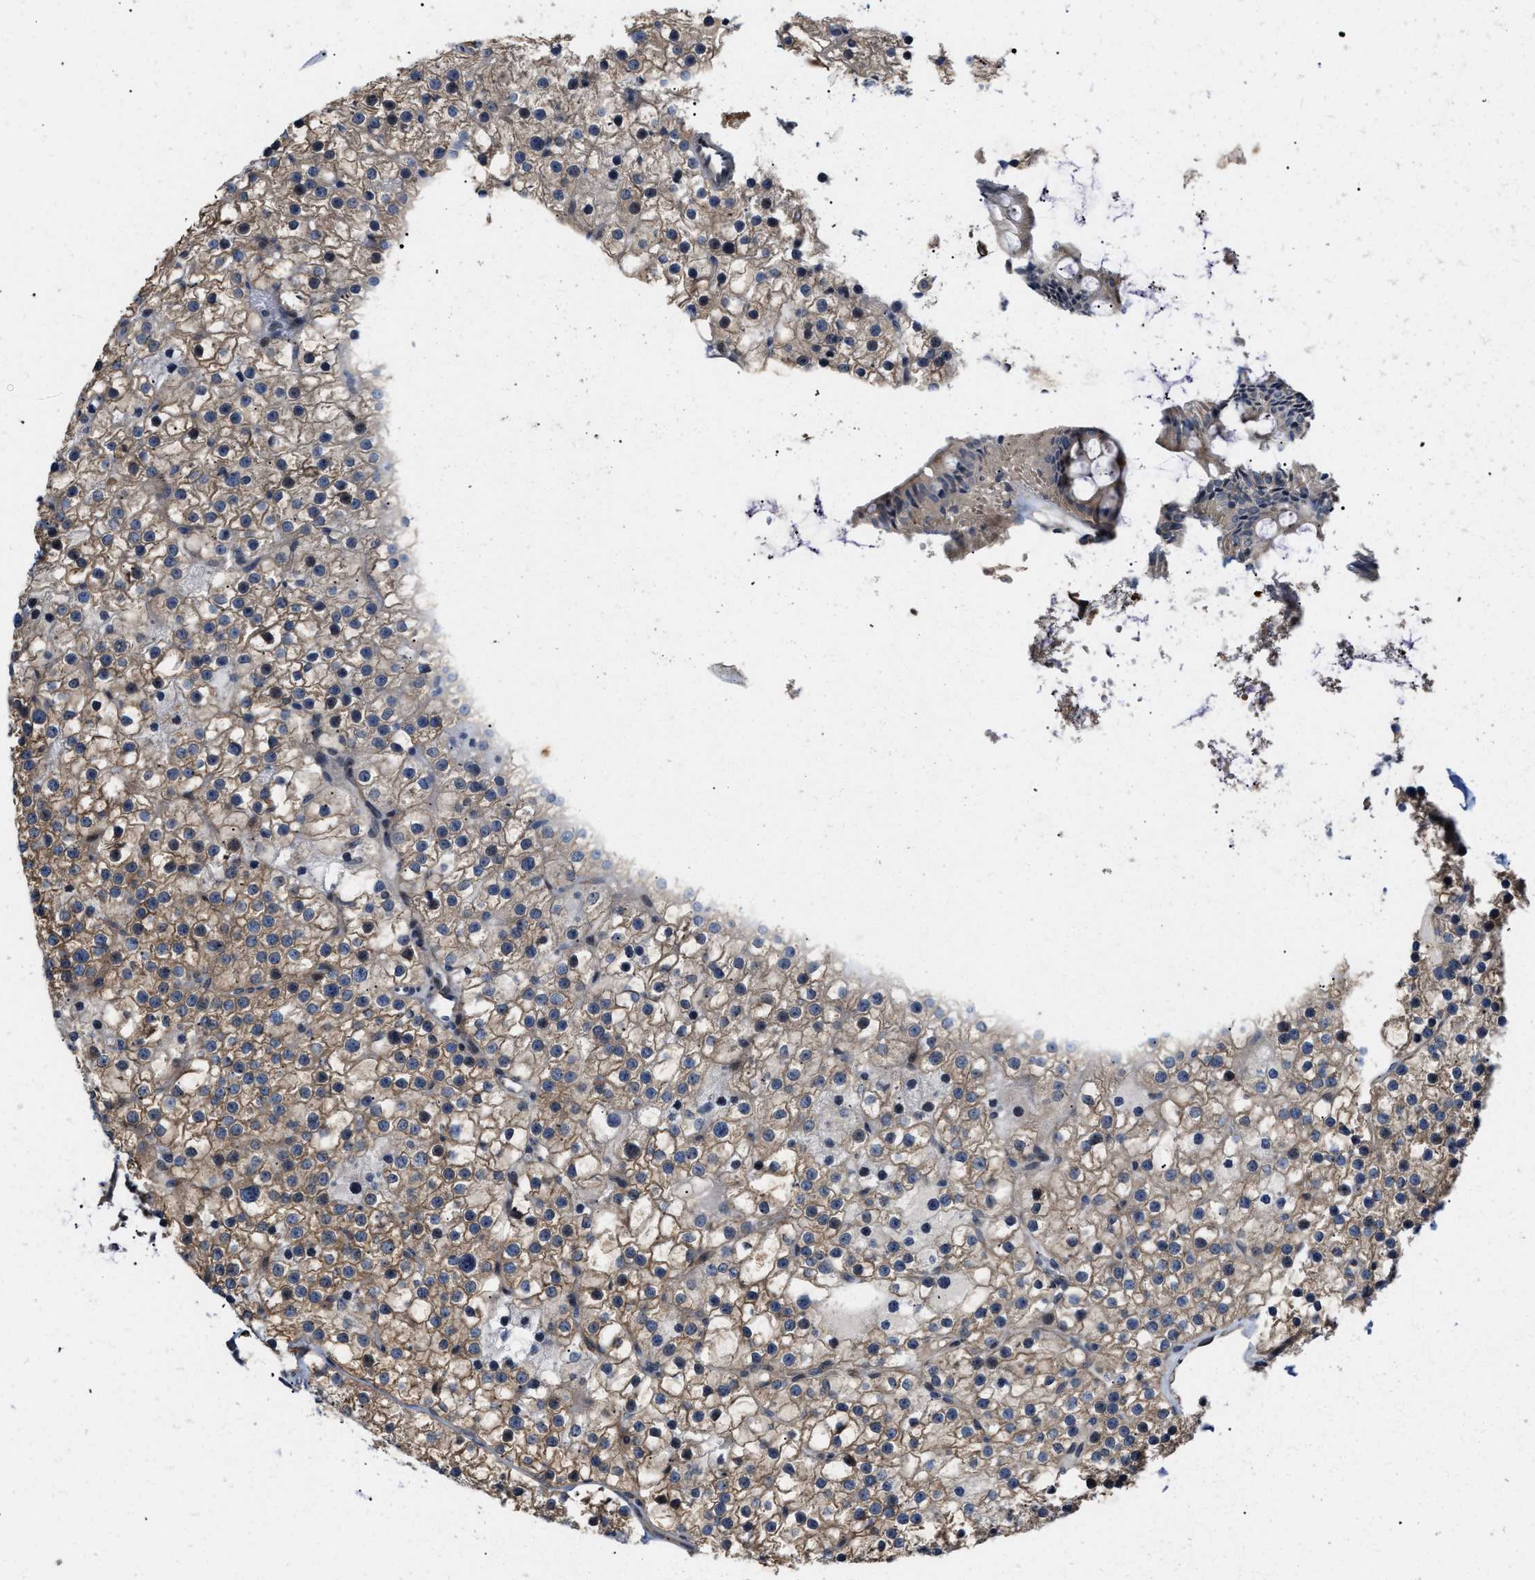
{"staining": {"intensity": "weak", "quantity": ">75%", "location": "cytoplasmic/membranous"}, "tissue": "parathyroid gland", "cell_type": "Glandular cells", "image_type": "normal", "snomed": [{"axis": "morphology", "description": "Normal tissue, NOS"}, {"axis": "morphology", "description": "Adenoma, NOS"}, {"axis": "topography", "description": "Parathyroid gland"}], "caption": "There is low levels of weak cytoplasmic/membranous positivity in glandular cells of normal parathyroid gland, as demonstrated by immunohistochemical staining (brown color).", "gene": "CSNK1A1", "patient": {"sex": "female", "age": 70}}